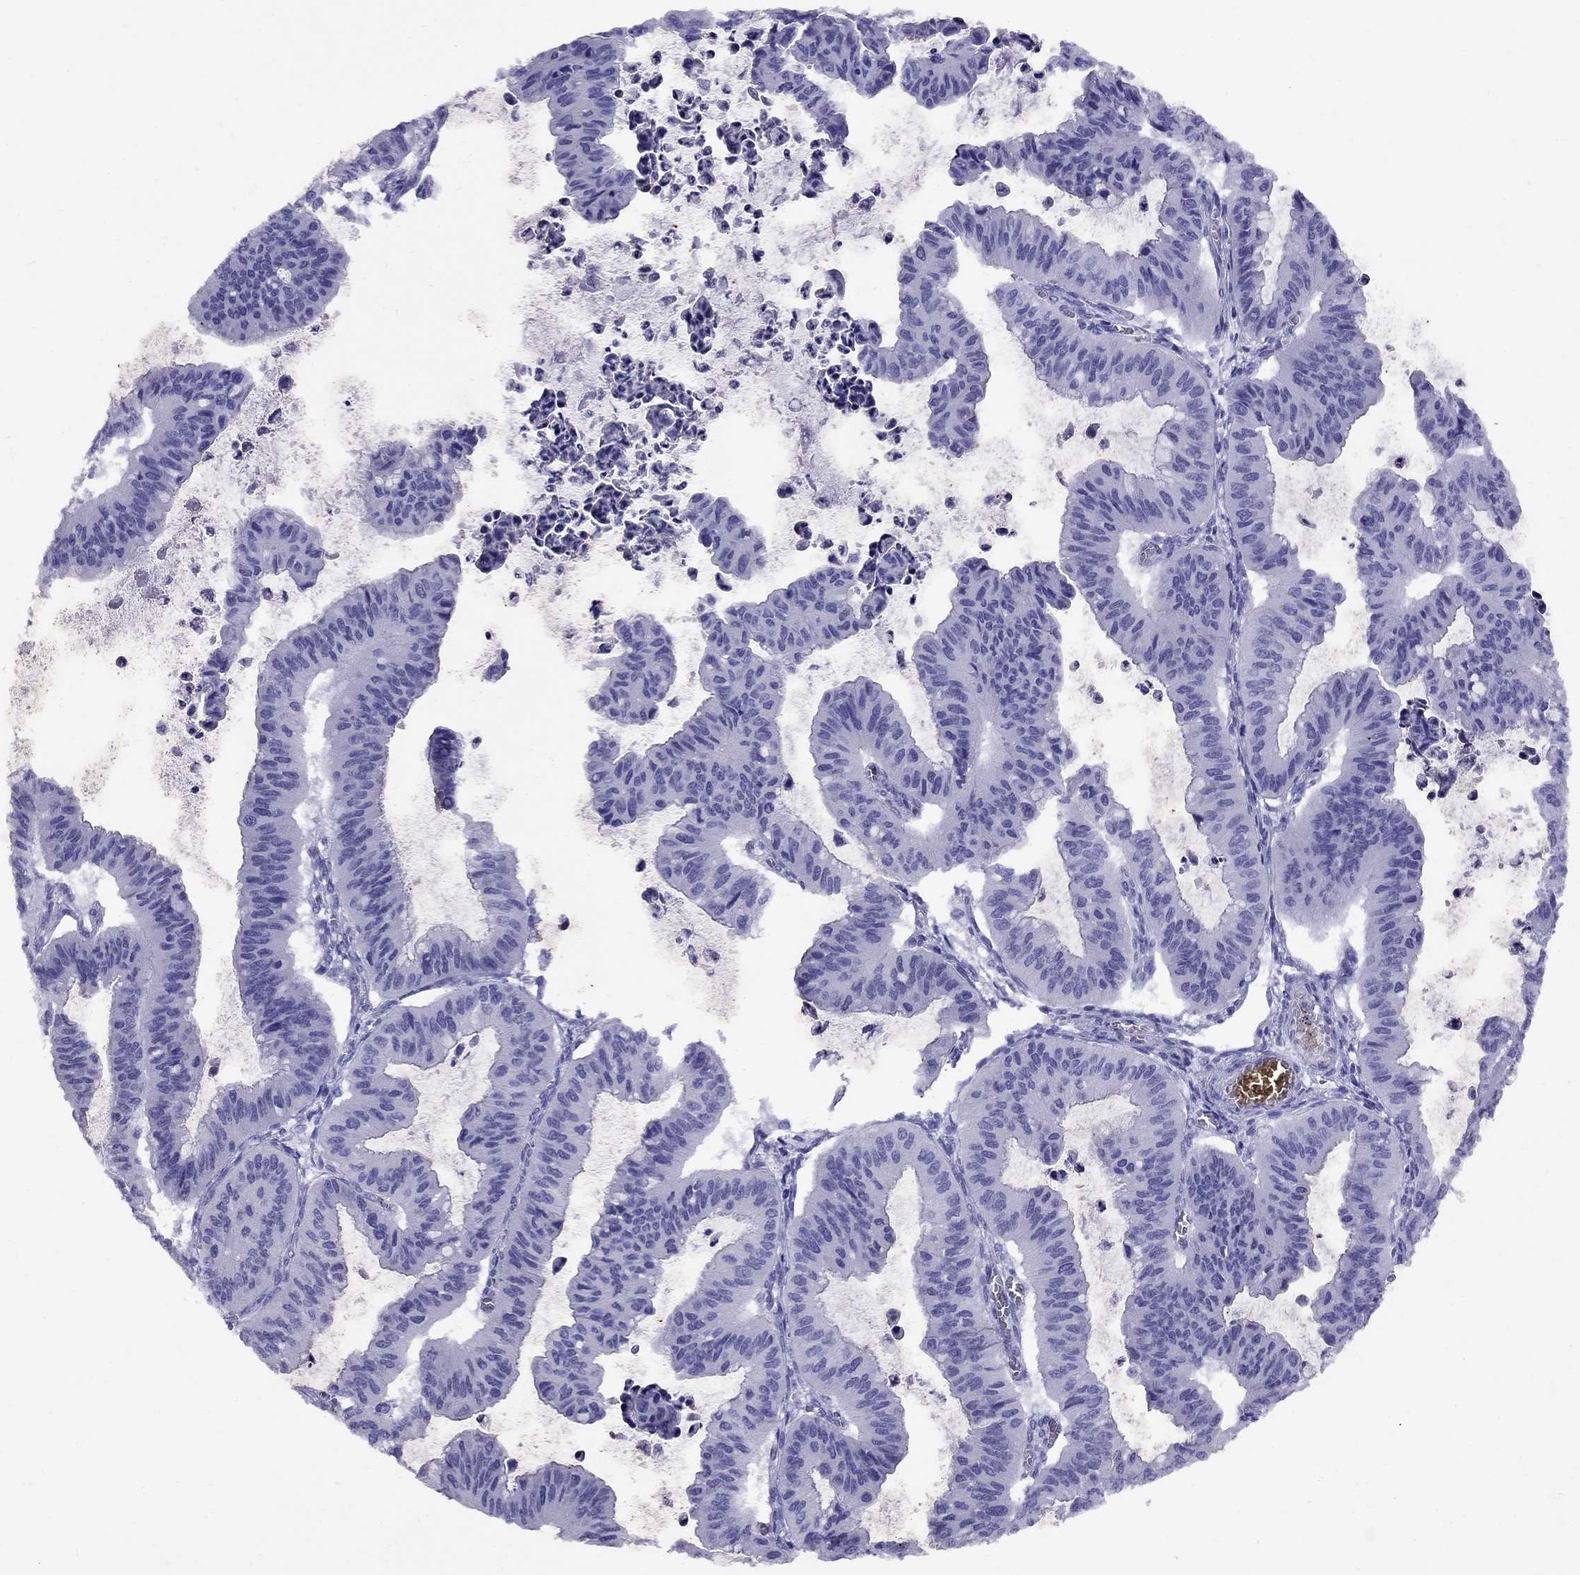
{"staining": {"intensity": "negative", "quantity": "none", "location": "none"}, "tissue": "ovarian cancer", "cell_type": "Tumor cells", "image_type": "cancer", "snomed": [{"axis": "morphology", "description": "Cystadenocarcinoma, mucinous, NOS"}, {"axis": "topography", "description": "Ovary"}], "caption": "The photomicrograph displays no staining of tumor cells in mucinous cystadenocarcinoma (ovarian).", "gene": "AVPR1B", "patient": {"sex": "female", "age": 72}}